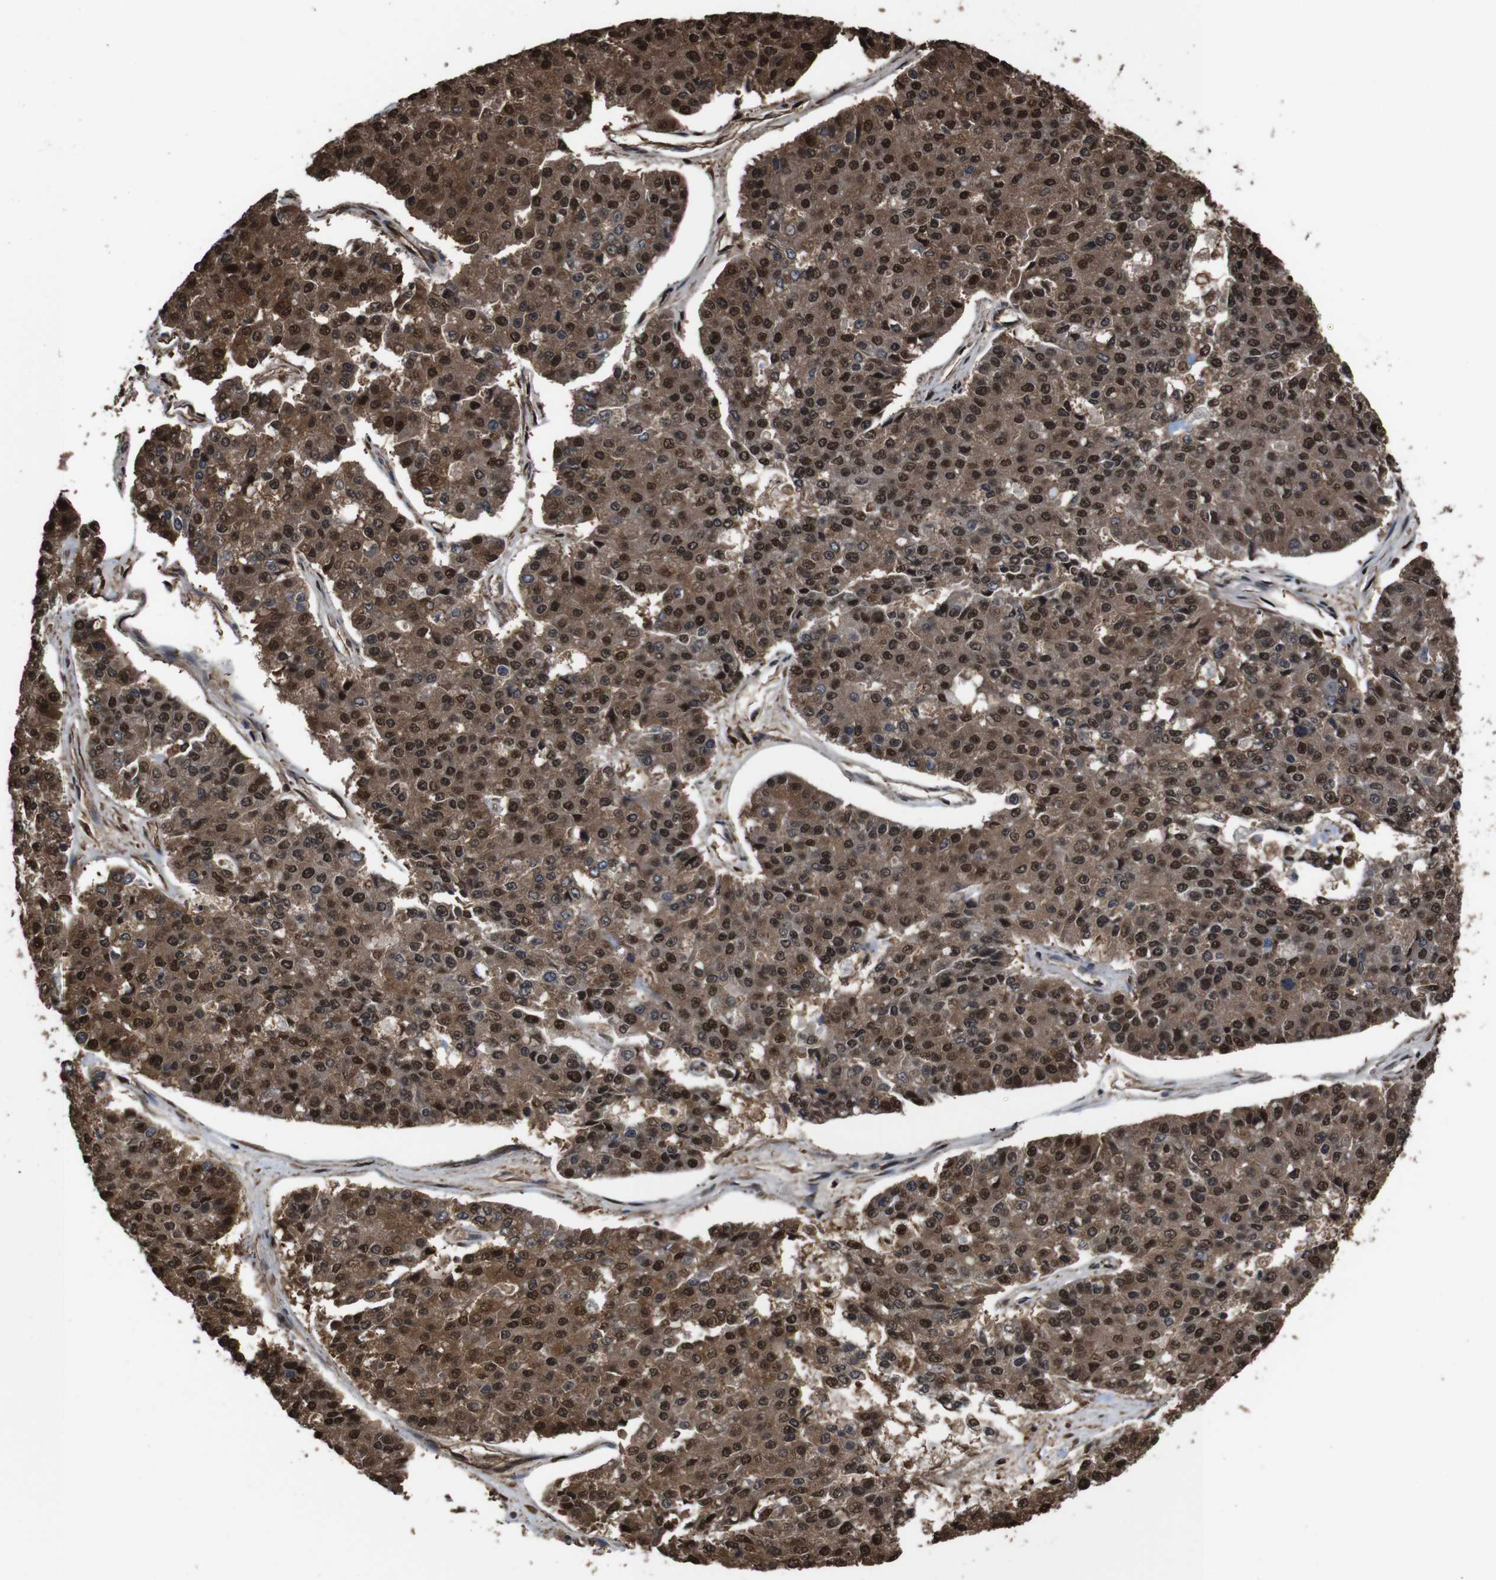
{"staining": {"intensity": "moderate", "quantity": ">75%", "location": "cytoplasmic/membranous,nuclear"}, "tissue": "pancreatic cancer", "cell_type": "Tumor cells", "image_type": "cancer", "snomed": [{"axis": "morphology", "description": "Adenocarcinoma, NOS"}, {"axis": "topography", "description": "Pancreas"}], "caption": "Pancreatic cancer stained with DAB IHC reveals medium levels of moderate cytoplasmic/membranous and nuclear expression in approximately >75% of tumor cells.", "gene": "VCP", "patient": {"sex": "male", "age": 50}}